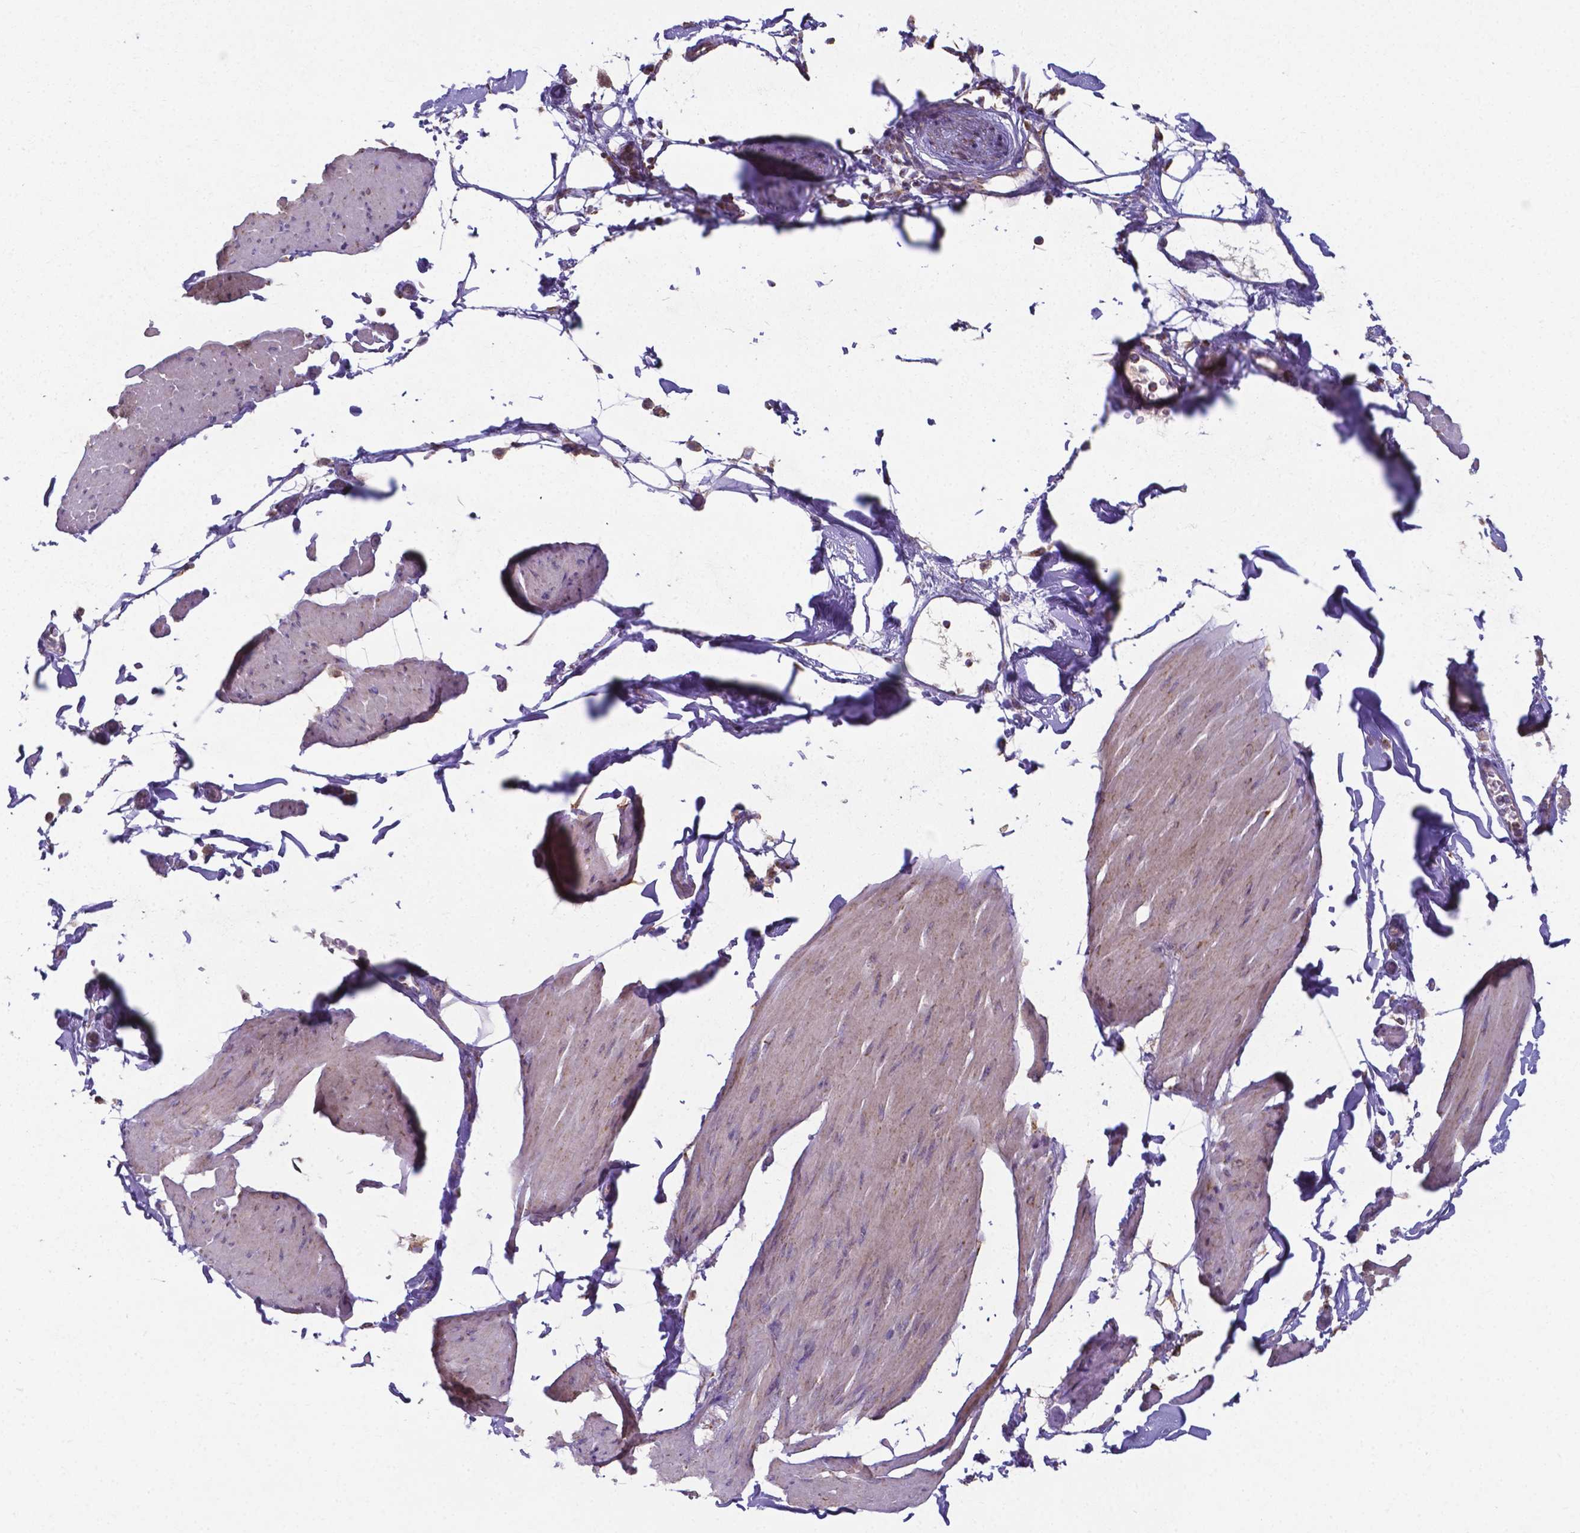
{"staining": {"intensity": "weak", "quantity": "<25%", "location": "cytoplasmic/membranous"}, "tissue": "smooth muscle", "cell_type": "Smooth muscle cells", "image_type": "normal", "snomed": [{"axis": "morphology", "description": "Normal tissue, NOS"}, {"axis": "topography", "description": "Adipose tissue"}, {"axis": "topography", "description": "Smooth muscle"}, {"axis": "topography", "description": "Peripheral nerve tissue"}], "caption": "Smooth muscle cells are negative for brown protein staining in unremarkable smooth muscle. Brightfield microscopy of immunohistochemistry (IHC) stained with DAB (3,3'-diaminobenzidine) (brown) and hematoxylin (blue), captured at high magnification.", "gene": "FAM114A1", "patient": {"sex": "male", "age": 83}}